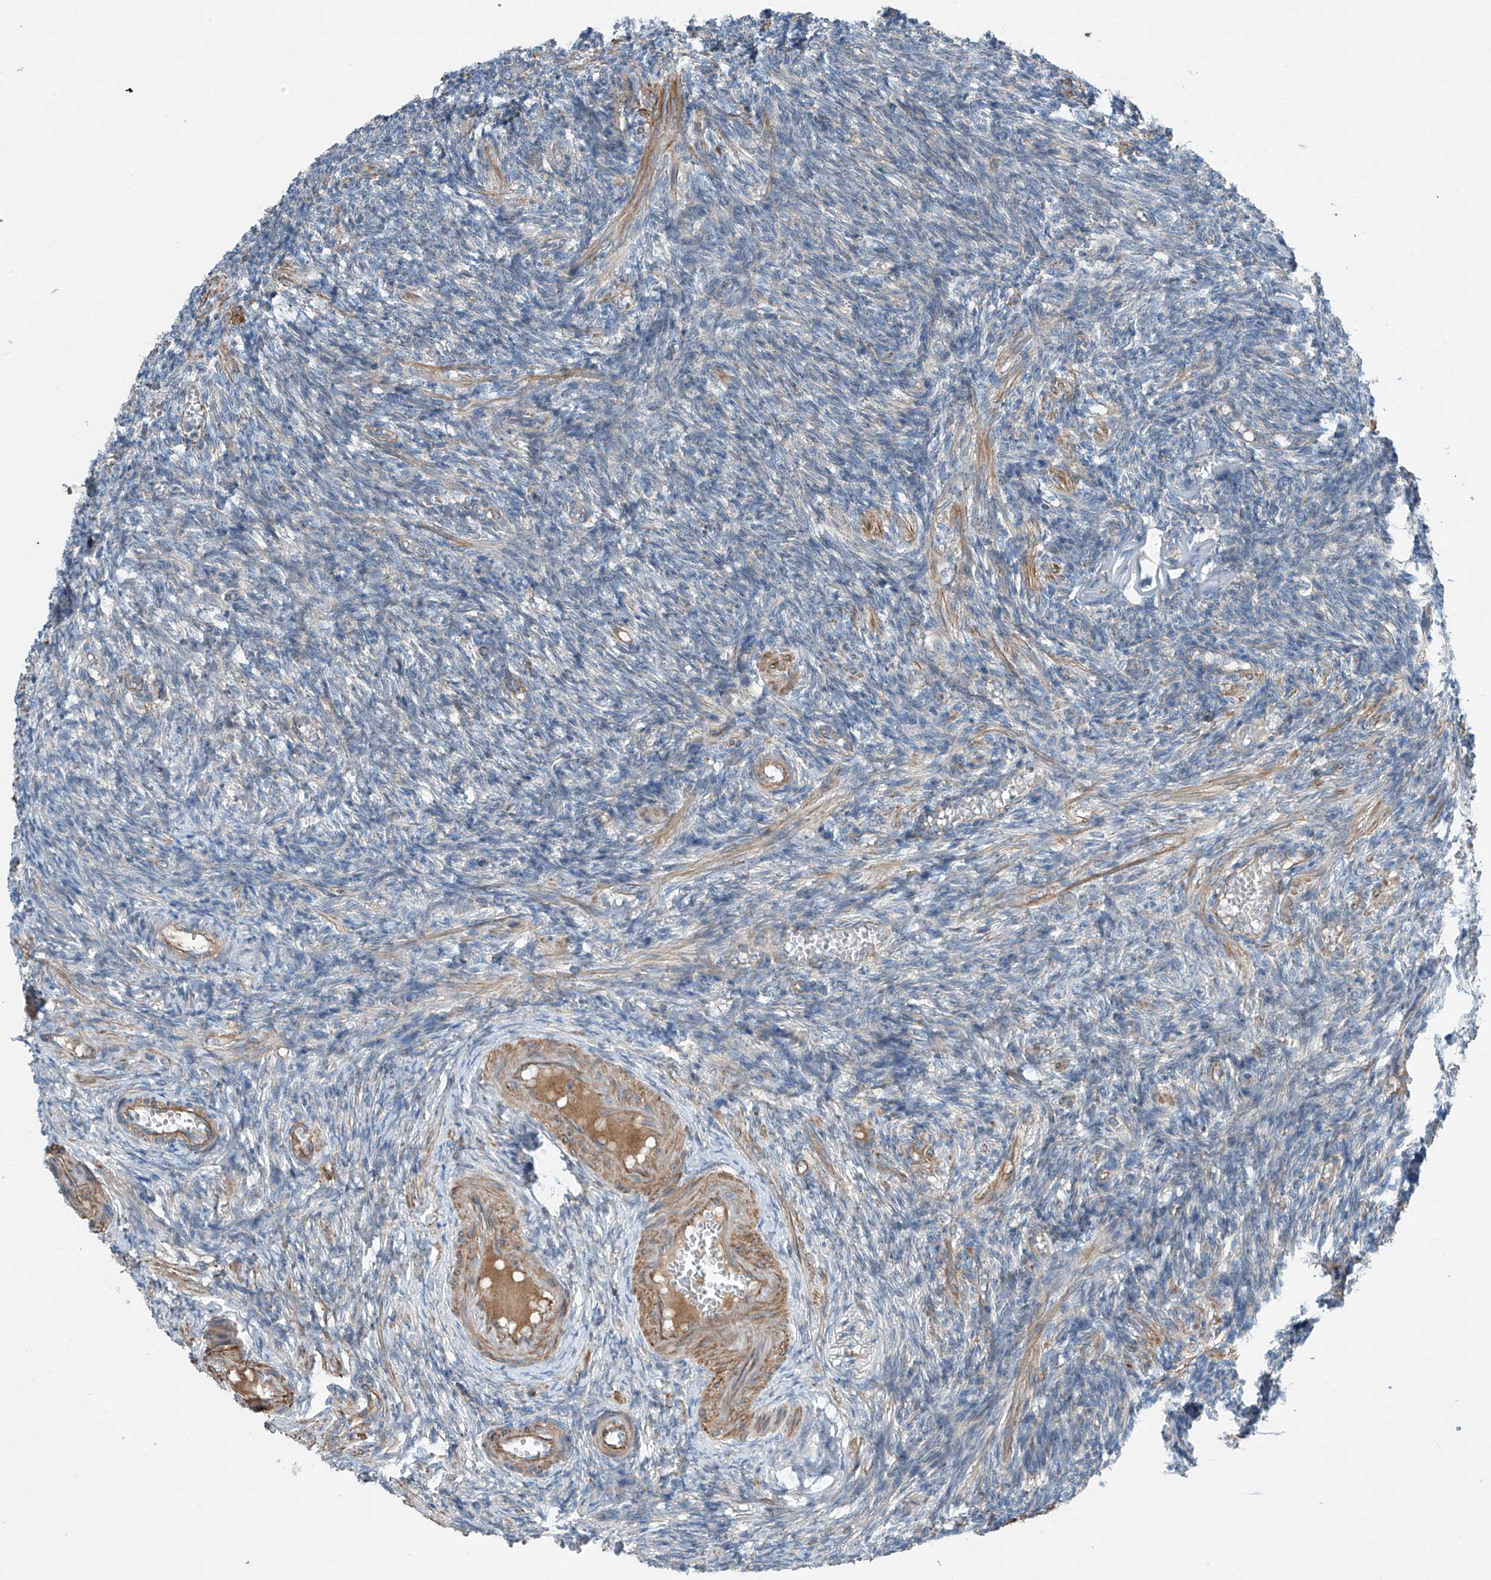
{"staining": {"intensity": "negative", "quantity": "none", "location": "none"}, "tissue": "ovary", "cell_type": "Ovarian stroma cells", "image_type": "normal", "snomed": [{"axis": "morphology", "description": "Normal tissue, NOS"}, {"axis": "topography", "description": "Ovary"}], "caption": "A high-resolution histopathology image shows immunohistochemistry (IHC) staining of normal ovary, which exhibits no significant staining in ovarian stroma cells.", "gene": "SLC1A5", "patient": {"sex": "female", "age": 27}}